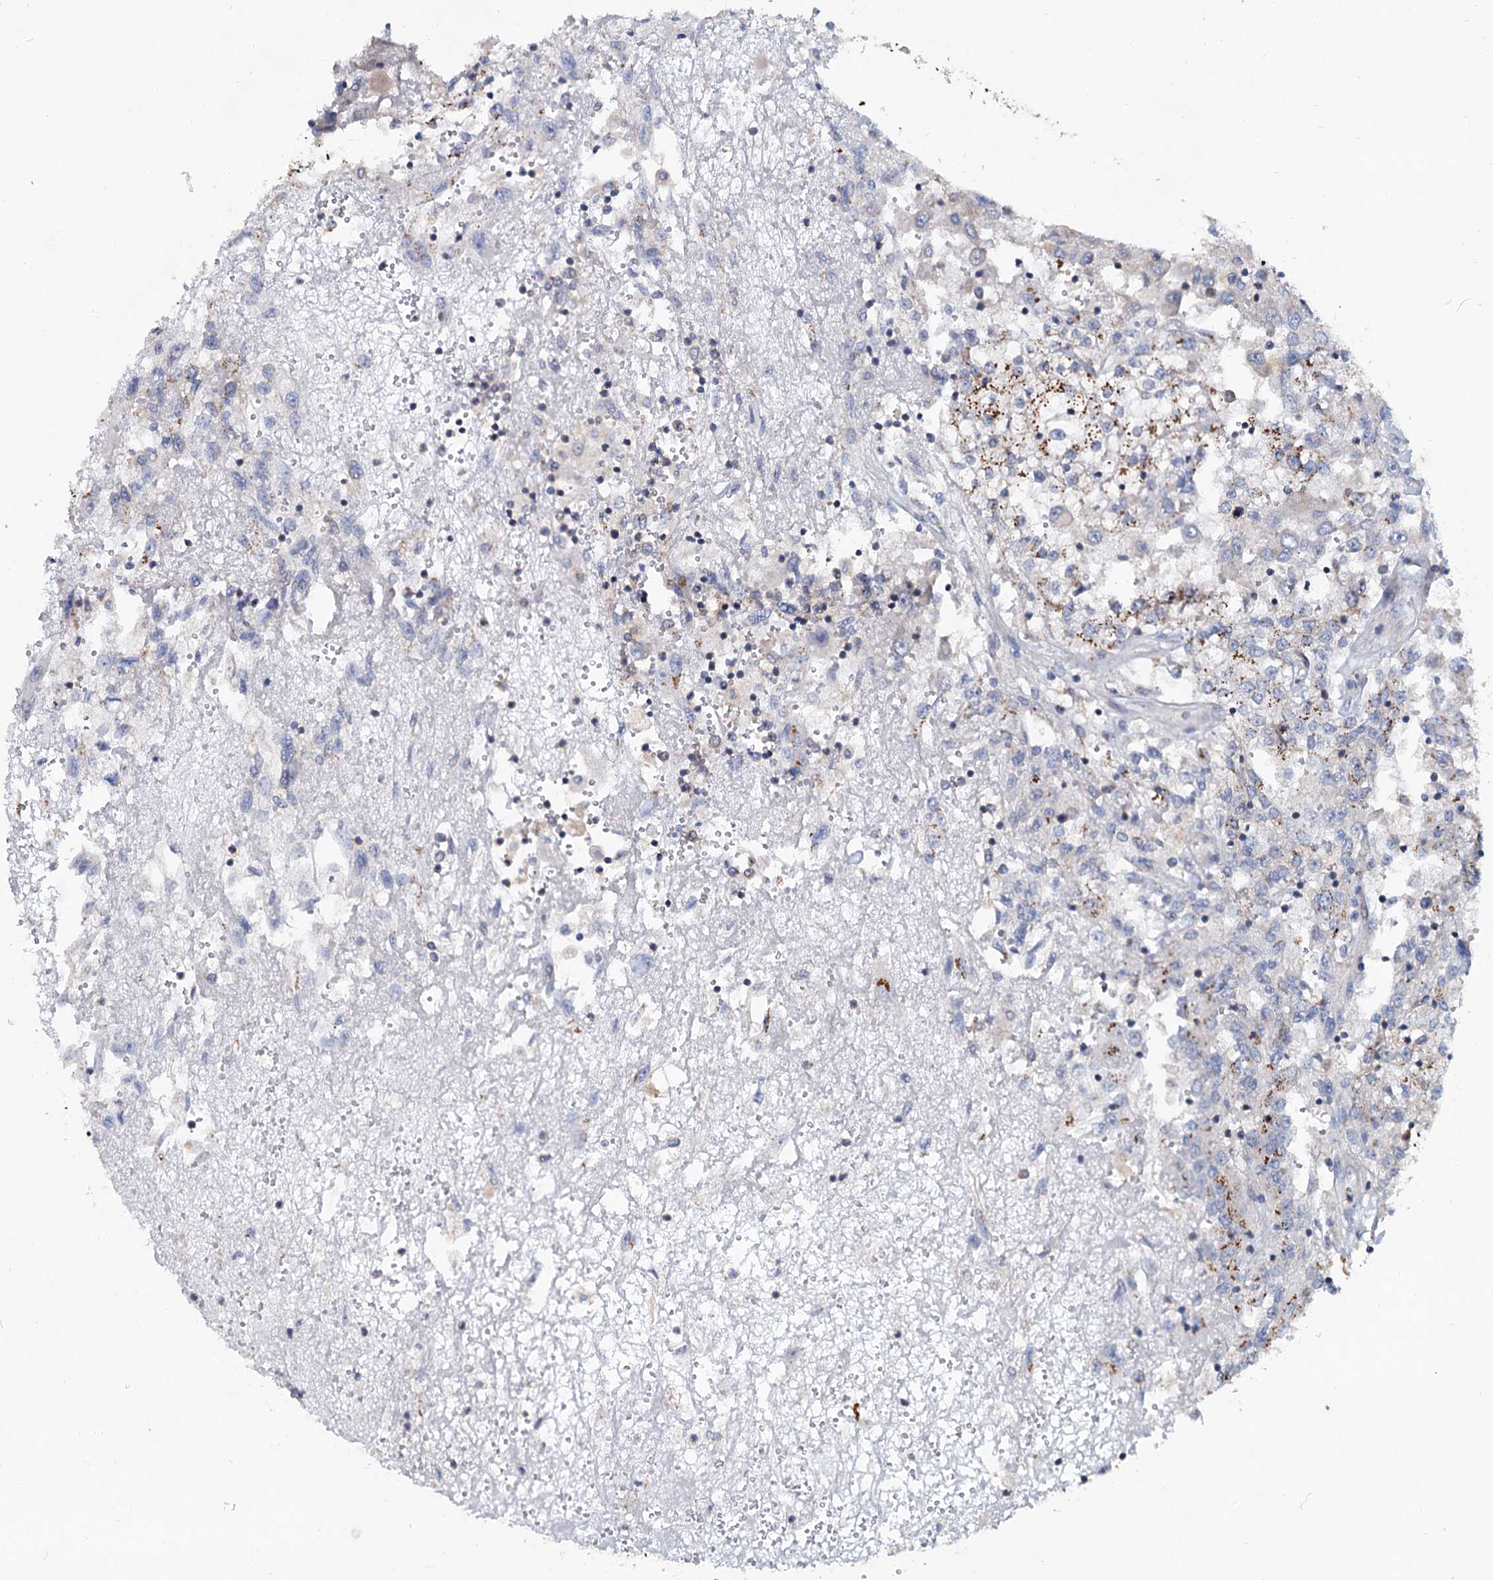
{"staining": {"intensity": "negative", "quantity": "none", "location": "none"}, "tissue": "renal cancer", "cell_type": "Tumor cells", "image_type": "cancer", "snomed": [{"axis": "morphology", "description": "Adenocarcinoma, NOS"}, {"axis": "topography", "description": "Kidney"}], "caption": "Human adenocarcinoma (renal) stained for a protein using IHC exhibits no staining in tumor cells.", "gene": "LRCH4", "patient": {"sex": "female", "age": 52}}